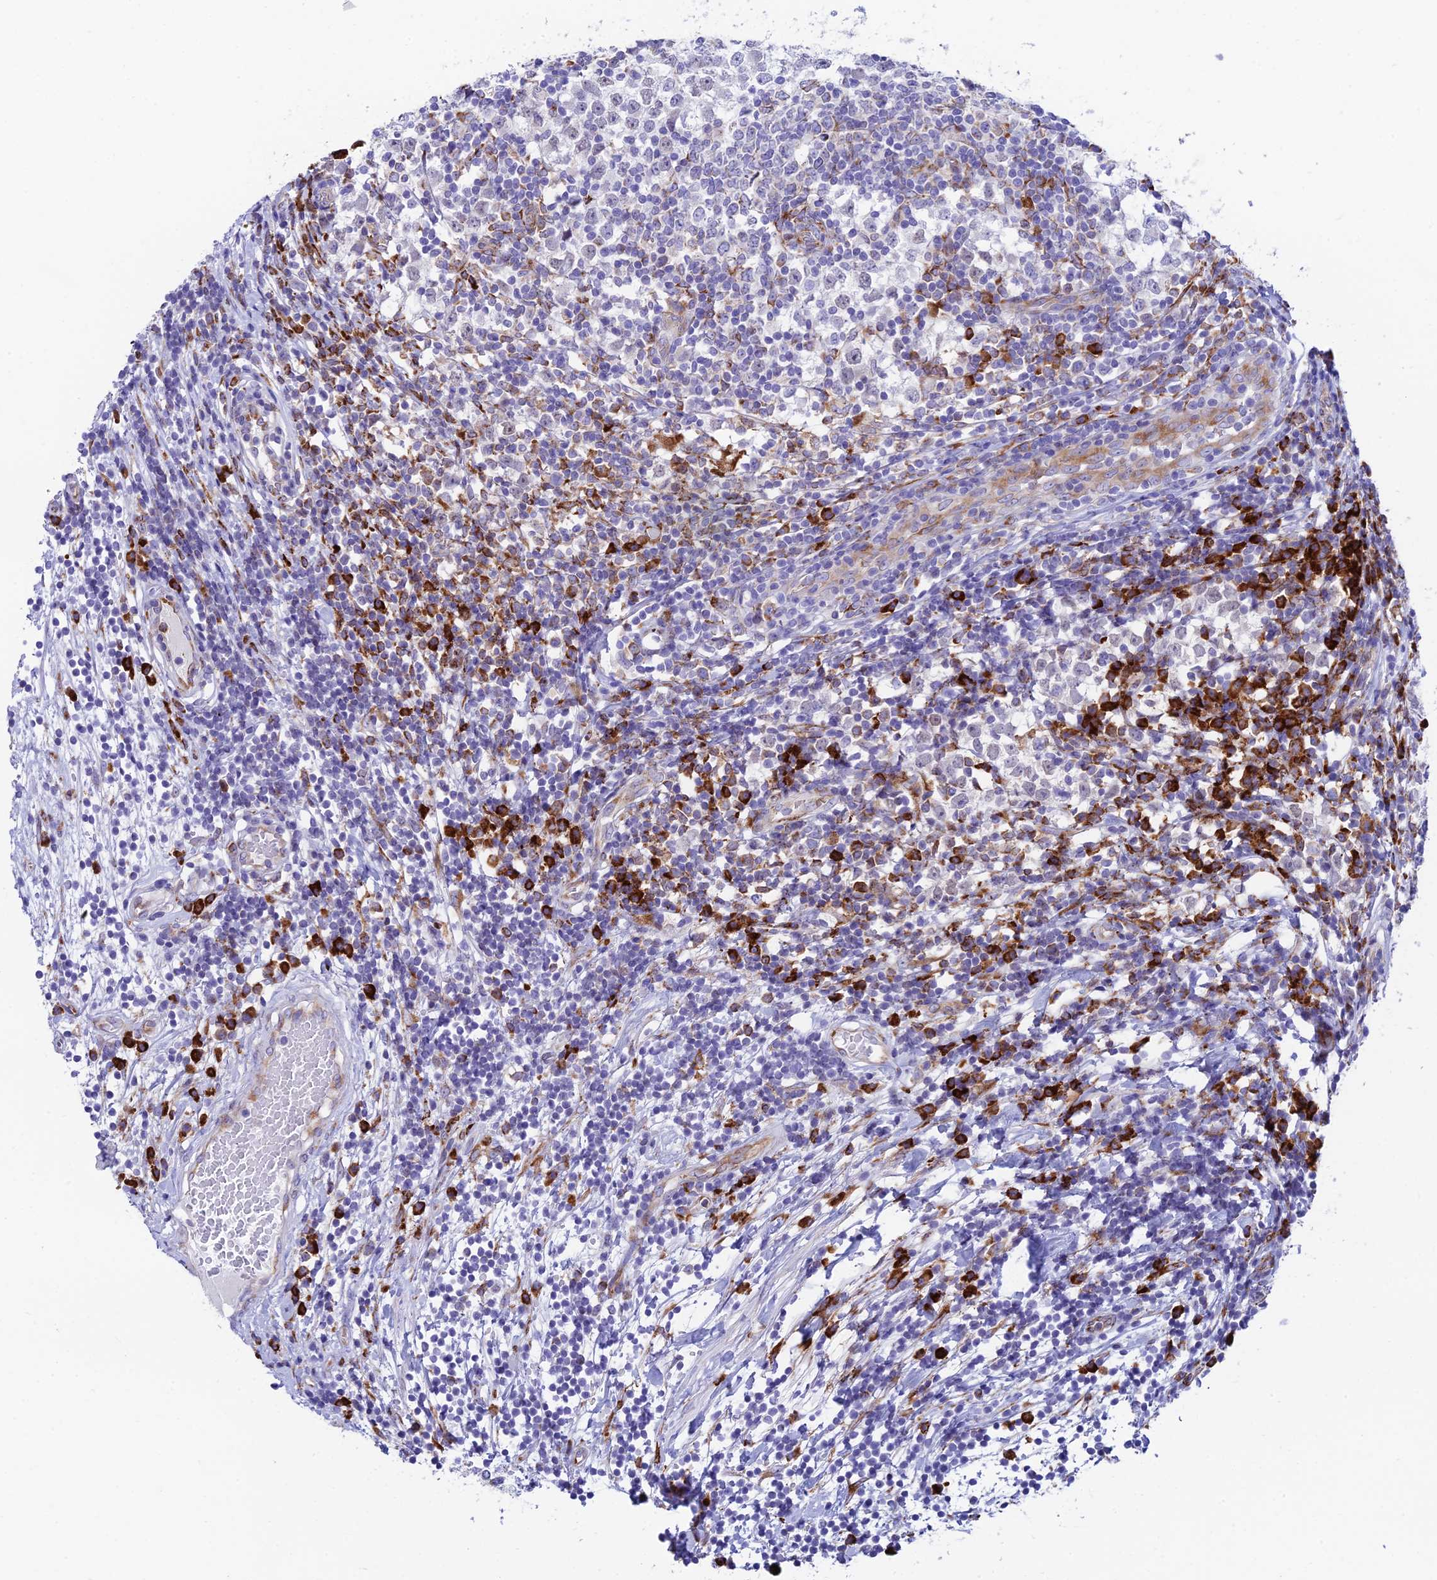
{"staining": {"intensity": "negative", "quantity": "none", "location": "none"}, "tissue": "testis cancer", "cell_type": "Tumor cells", "image_type": "cancer", "snomed": [{"axis": "morphology", "description": "Seminoma, NOS"}, {"axis": "topography", "description": "Testis"}], "caption": "Histopathology image shows no significant protein positivity in tumor cells of testis cancer (seminoma).", "gene": "TUBGCP6", "patient": {"sex": "male", "age": 65}}